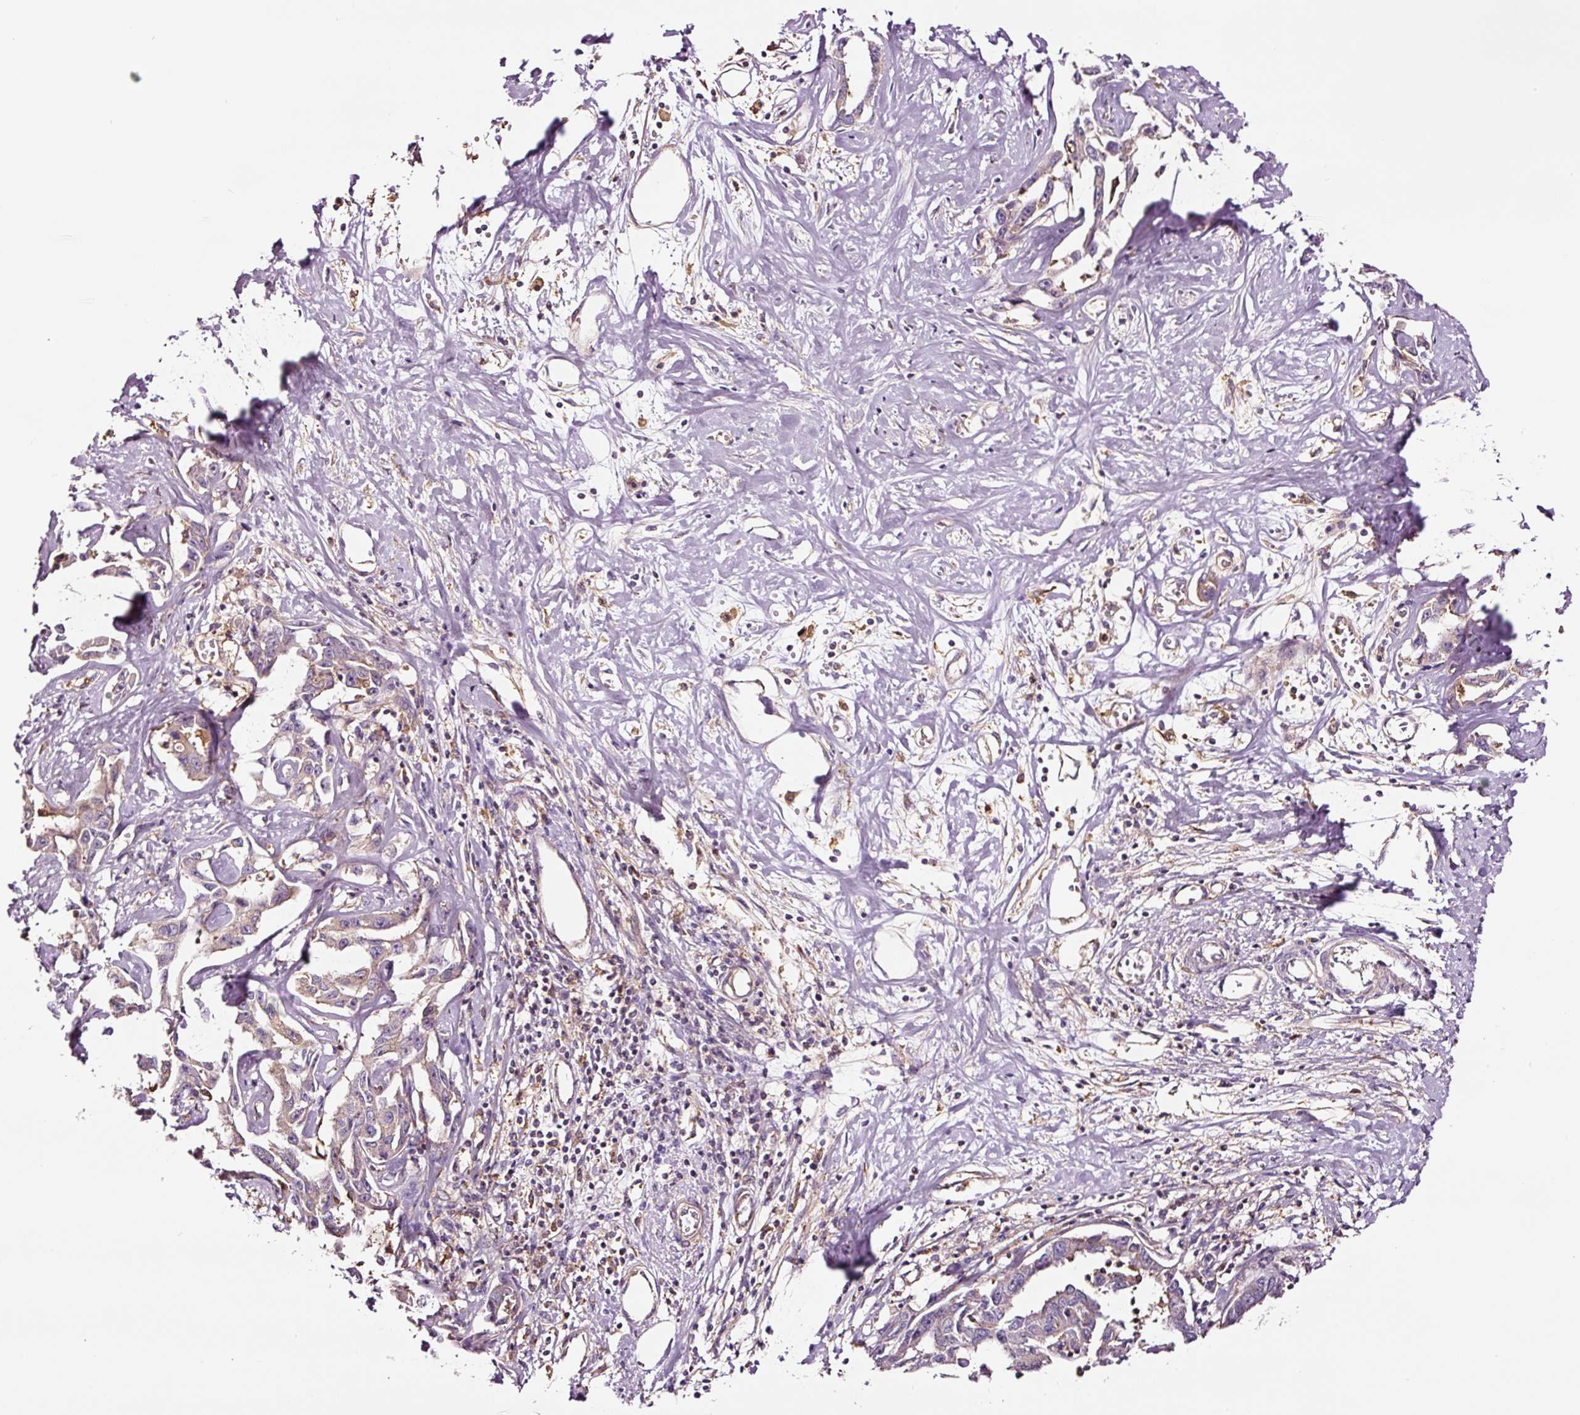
{"staining": {"intensity": "weak", "quantity": "<25%", "location": "cytoplasmic/membranous"}, "tissue": "liver cancer", "cell_type": "Tumor cells", "image_type": "cancer", "snomed": [{"axis": "morphology", "description": "Cholangiocarcinoma"}, {"axis": "topography", "description": "Liver"}], "caption": "The immunohistochemistry (IHC) image has no significant staining in tumor cells of cholangiocarcinoma (liver) tissue.", "gene": "METAP1", "patient": {"sex": "male", "age": 59}}